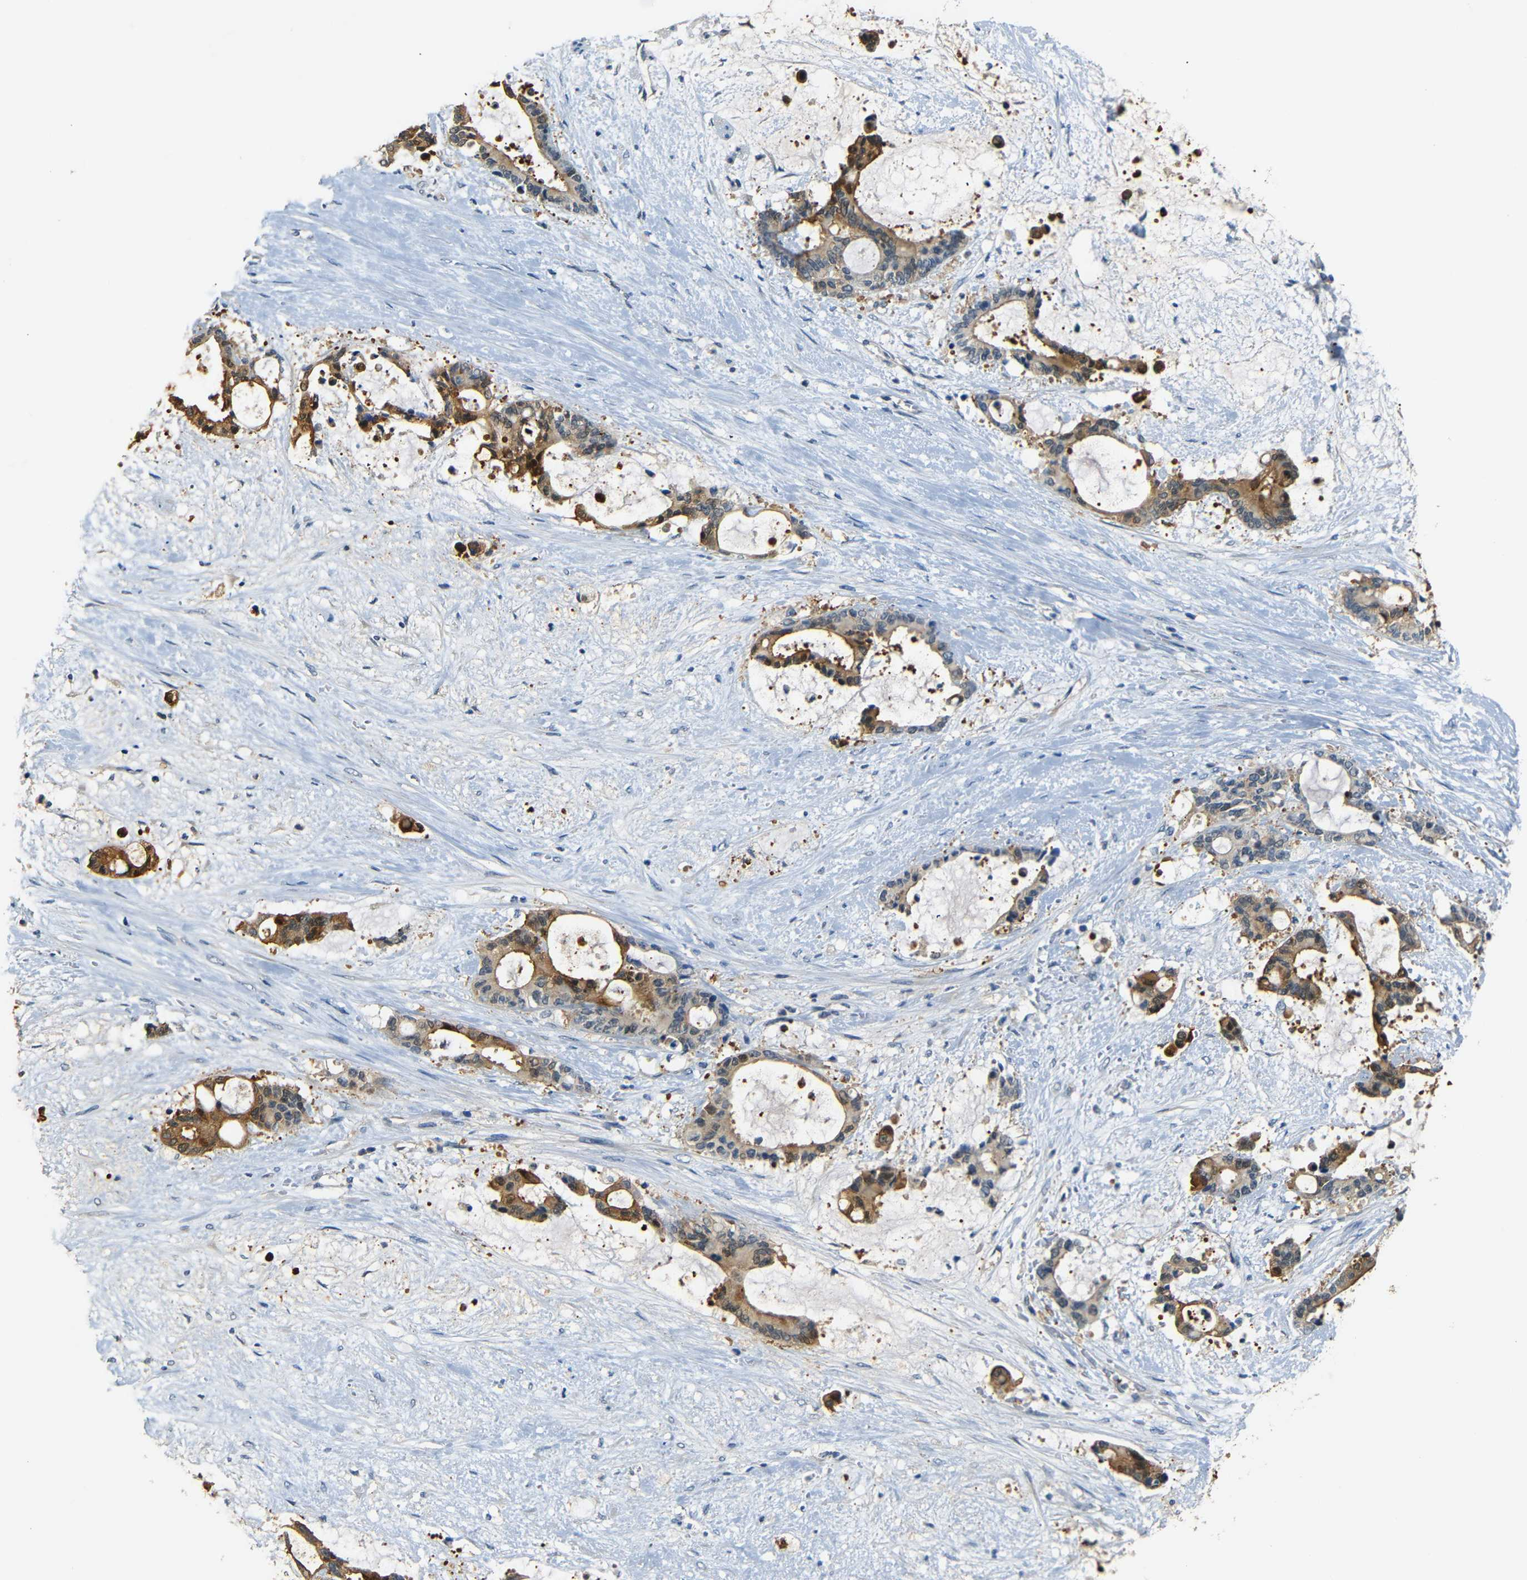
{"staining": {"intensity": "moderate", "quantity": ">75%", "location": "cytoplasmic/membranous"}, "tissue": "liver cancer", "cell_type": "Tumor cells", "image_type": "cancer", "snomed": [{"axis": "morphology", "description": "Normal tissue, NOS"}, {"axis": "morphology", "description": "Cholangiocarcinoma"}, {"axis": "topography", "description": "Liver"}, {"axis": "topography", "description": "Peripheral nerve tissue"}], "caption": "The histopathology image demonstrates immunohistochemical staining of liver cancer. There is moderate cytoplasmic/membranous positivity is present in about >75% of tumor cells.", "gene": "SFN", "patient": {"sex": "female", "age": 73}}